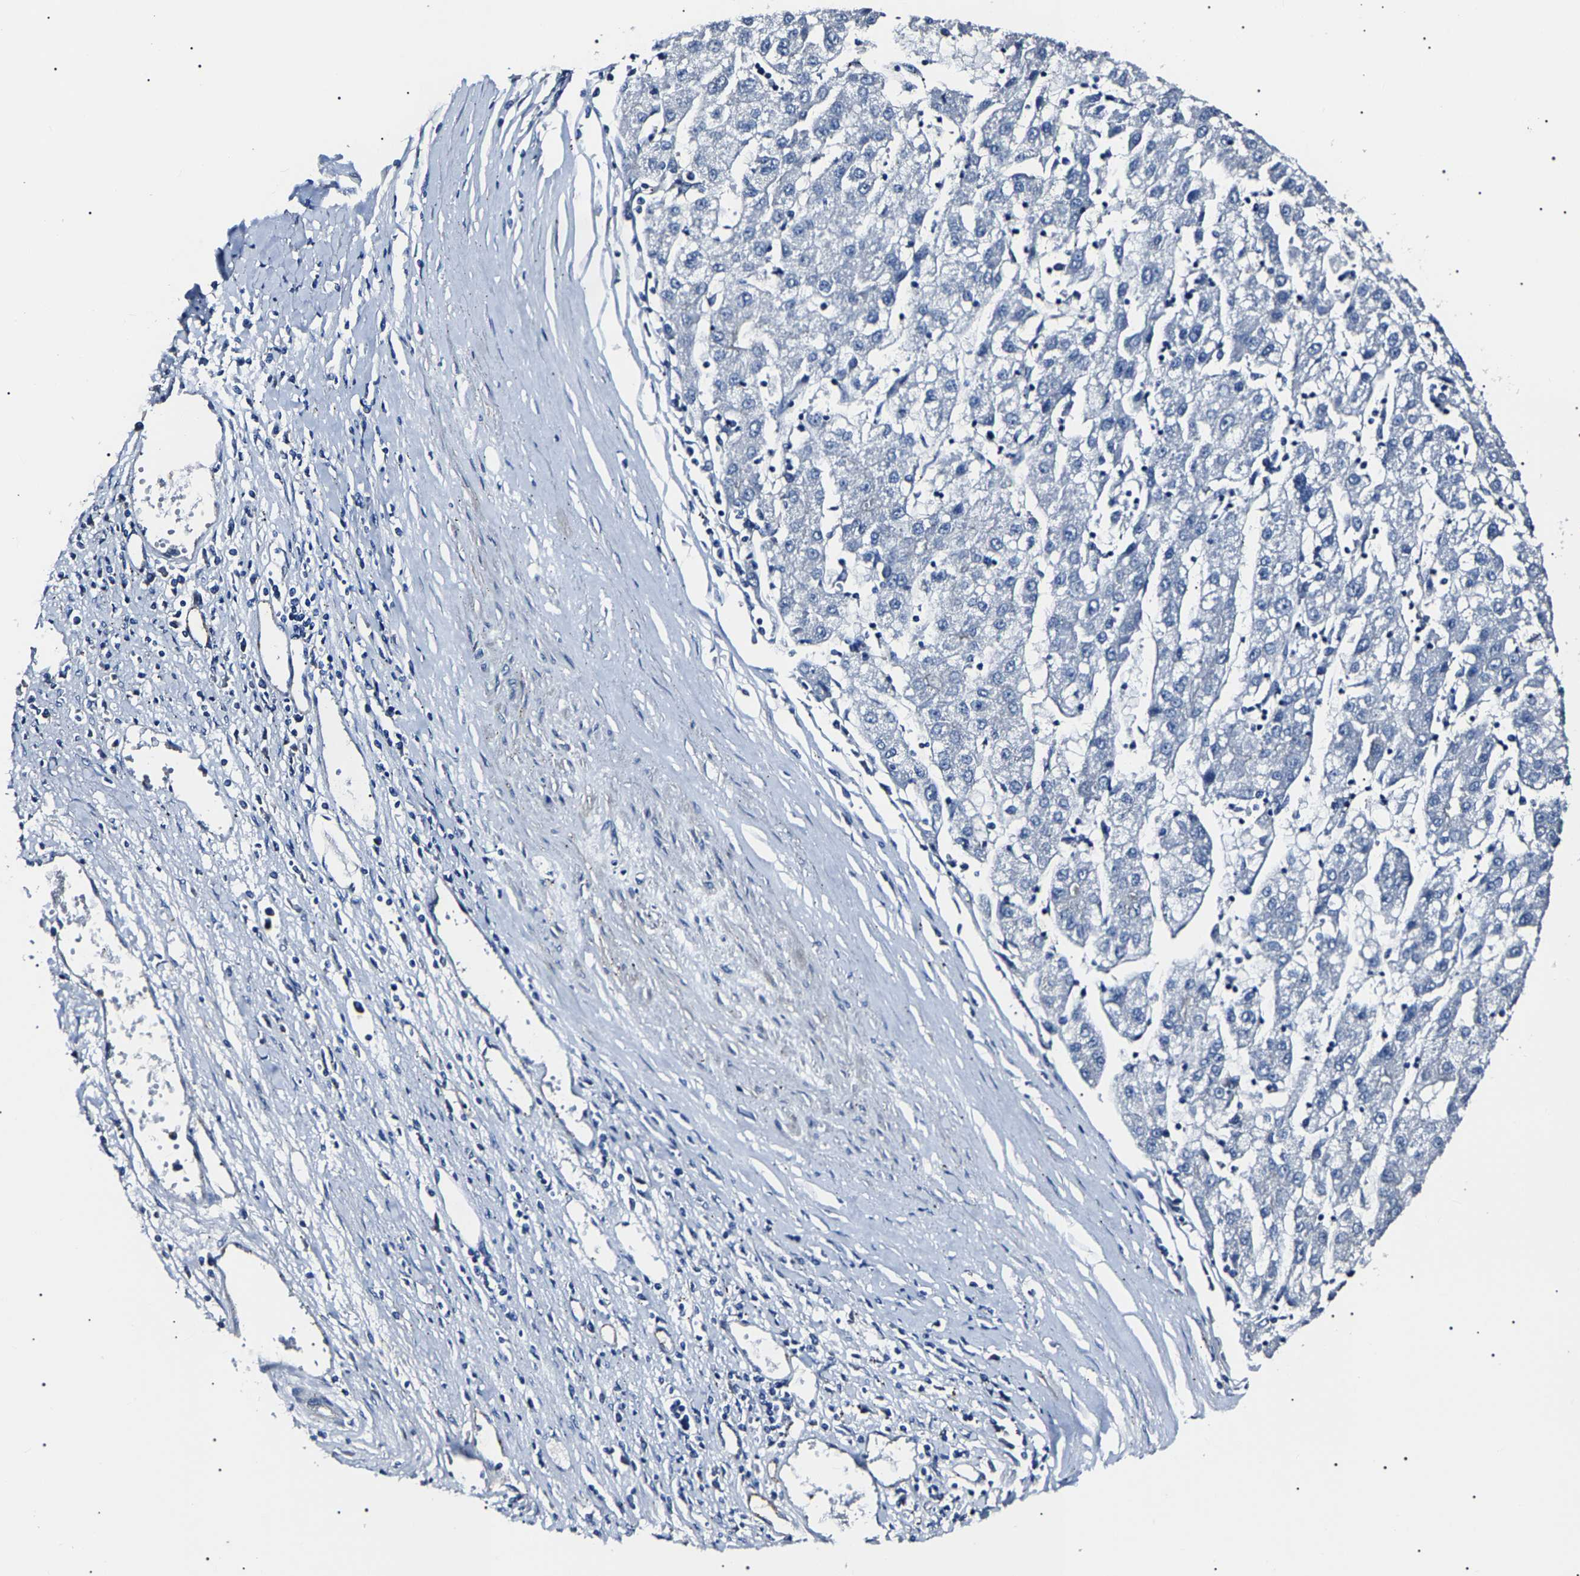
{"staining": {"intensity": "negative", "quantity": "none", "location": "none"}, "tissue": "liver cancer", "cell_type": "Tumor cells", "image_type": "cancer", "snomed": [{"axis": "morphology", "description": "Carcinoma, Hepatocellular, NOS"}, {"axis": "topography", "description": "Liver"}], "caption": "Immunohistochemical staining of liver cancer reveals no significant expression in tumor cells.", "gene": "KLHL42", "patient": {"sex": "male", "age": 72}}